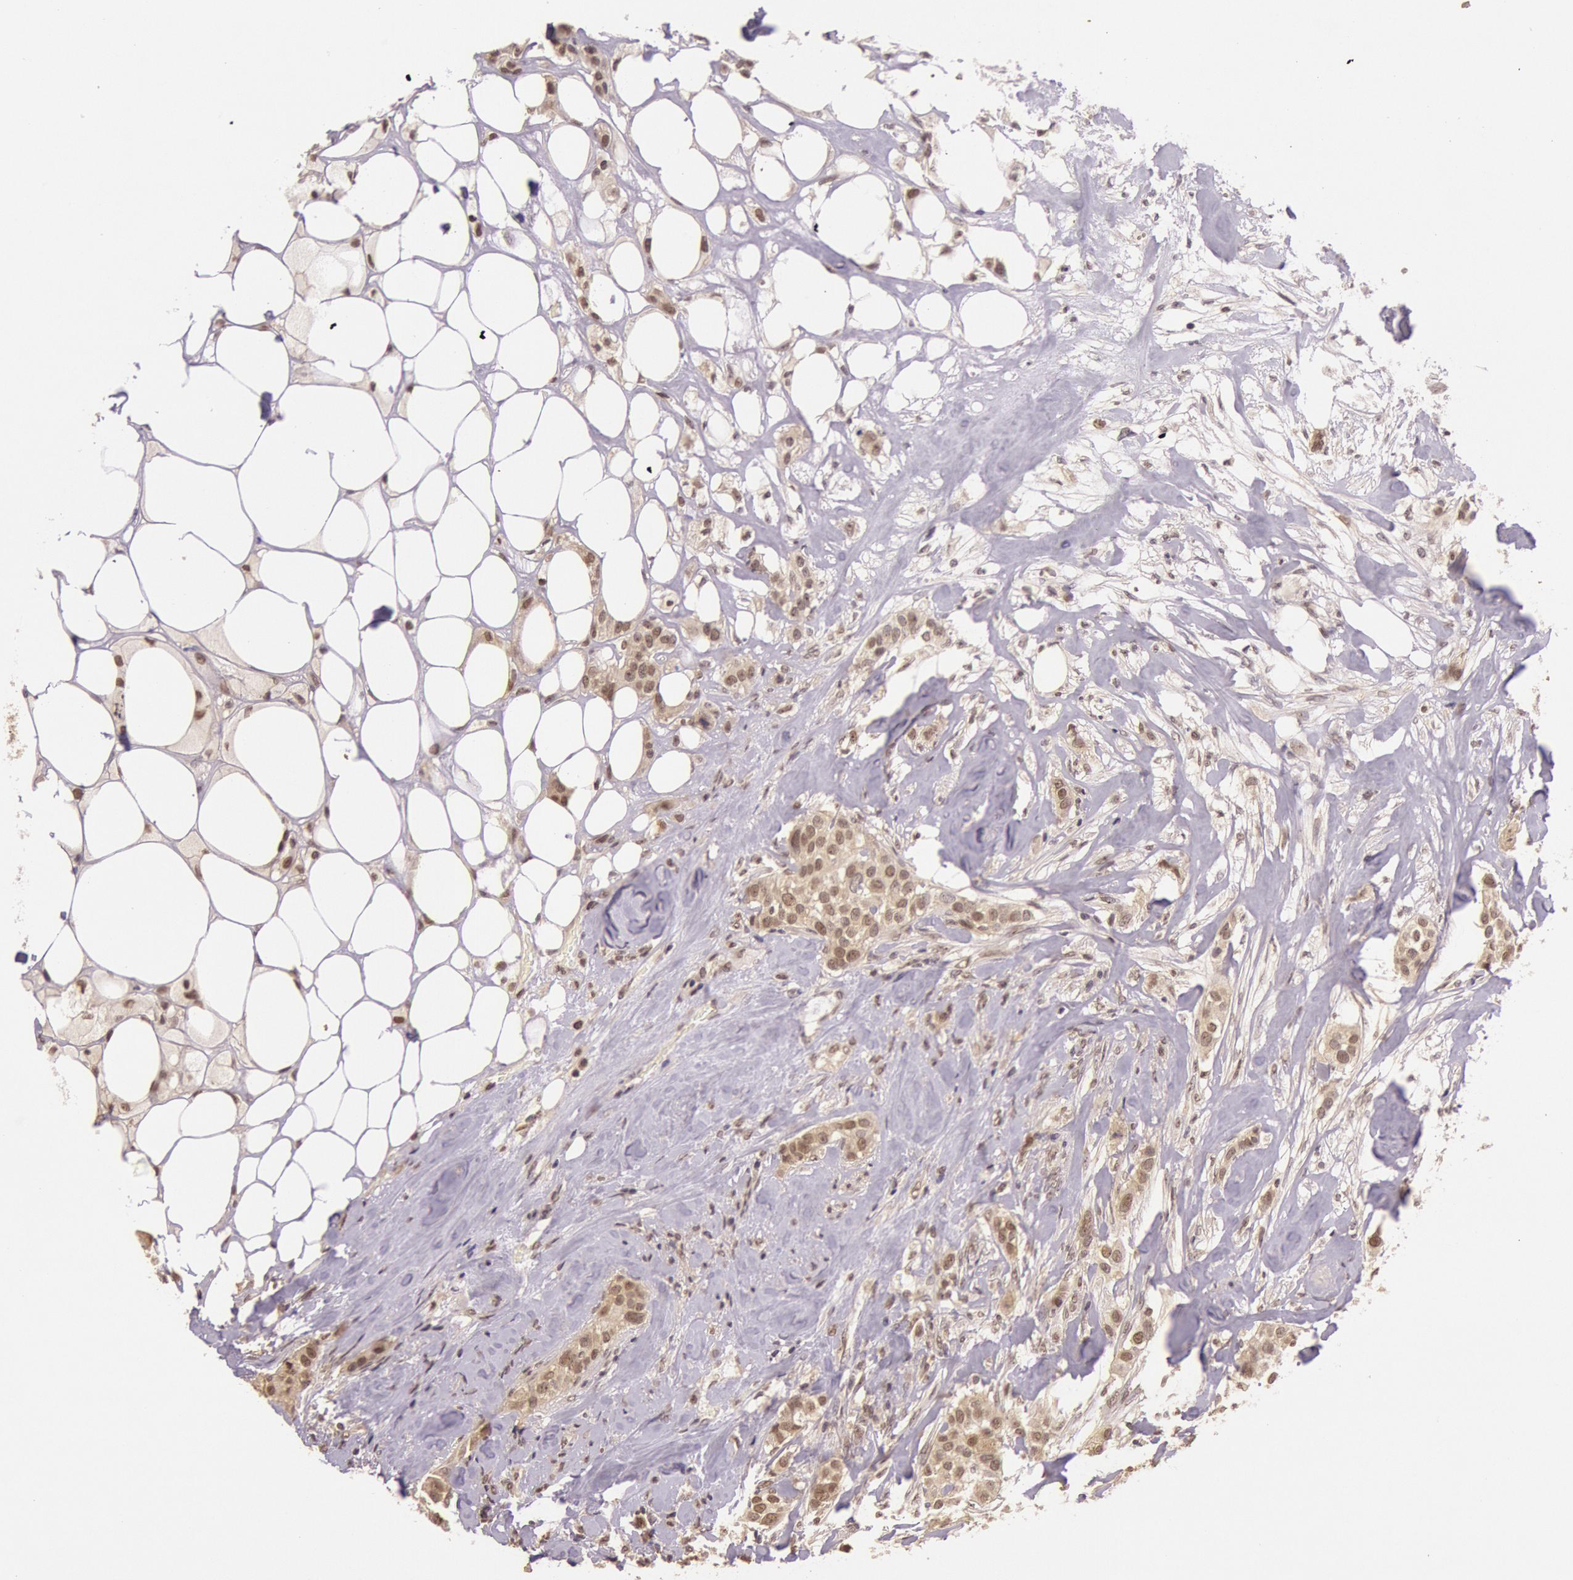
{"staining": {"intensity": "moderate", "quantity": "25%-75%", "location": "cytoplasmic/membranous,nuclear"}, "tissue": "breast cancer", "cell_type": "Tumor cells", "image_type": "cancer", "snomed": [{"axis": "morphology", "description": "Duct carcinoma"}, {"axis": "topography", "description": "Breast"}], "caption": "Immunohistochemistry (IHC) histopathology image of neoplastic tissue: human breast cancer (infiltrating ductal carcinoma) stained using immunohistochemistry reveals medium levels of moderate protein expression localized specifically in the cytoplasmic/membranous and nuclear of tumor cells, appearing as a cytoplasmic/membranous and nuclear brown color.", "gene": "RTL10", "patient": {"sex": "female", "age": 45}}